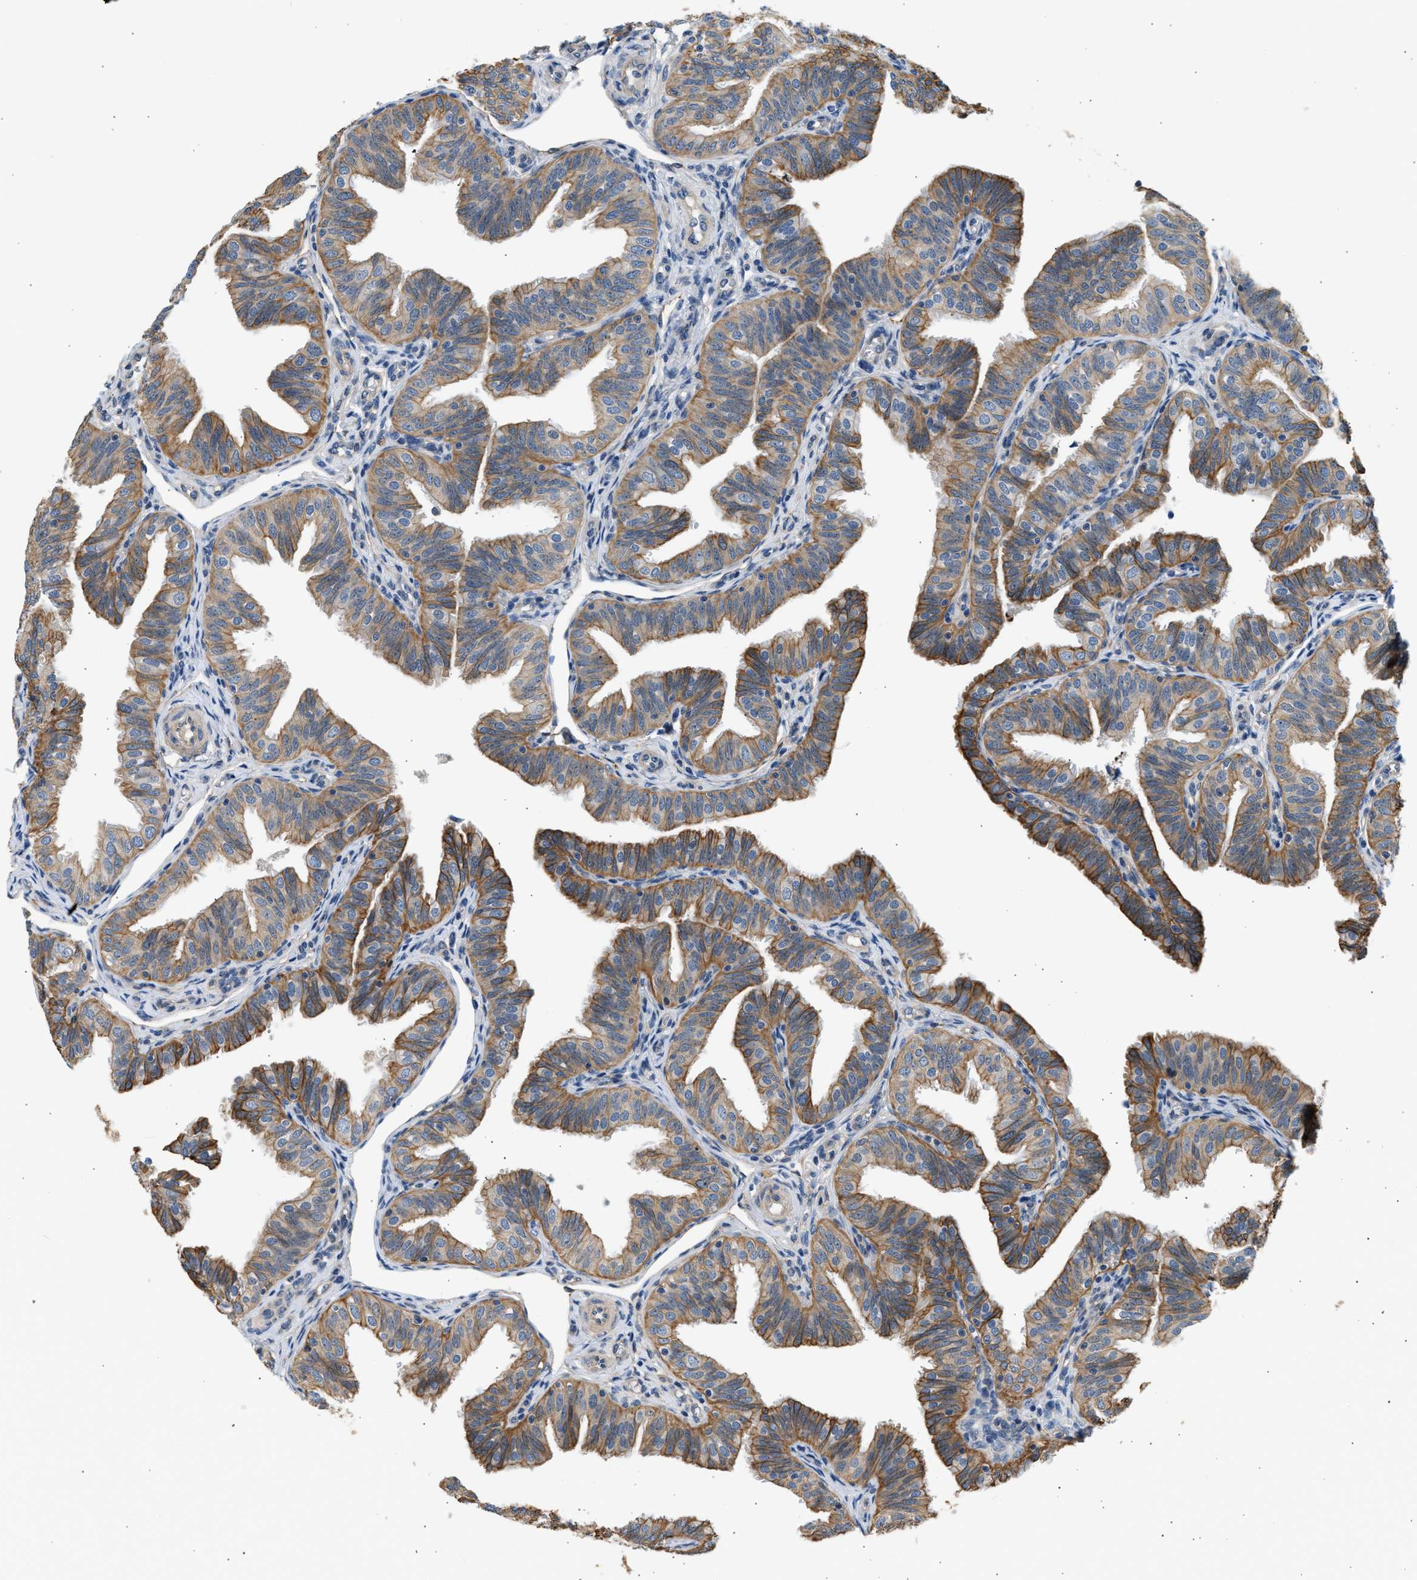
{"staining": {"intensity": "moderate", "quantity": ">75%", "location": "cytoplasmic/membranous"}, "tissue": "fallopian tube", "cell_type": "Glandular cells", "image_type": "normal", "snomed": [{"axis": "morphology", "description": "Normal tissue, NOS"}, {"axis": "topography", "description": "Fallopian tube"}], "caption": "The histopathology image shows immunohistochemical staining of benign fallopian tube. There is moderate cytoplasmic/membranous staining is appreciated in approximately >75% of glandular cells.", "gene": "WDR31", "patient": {"sex": "female", "age": 35}}